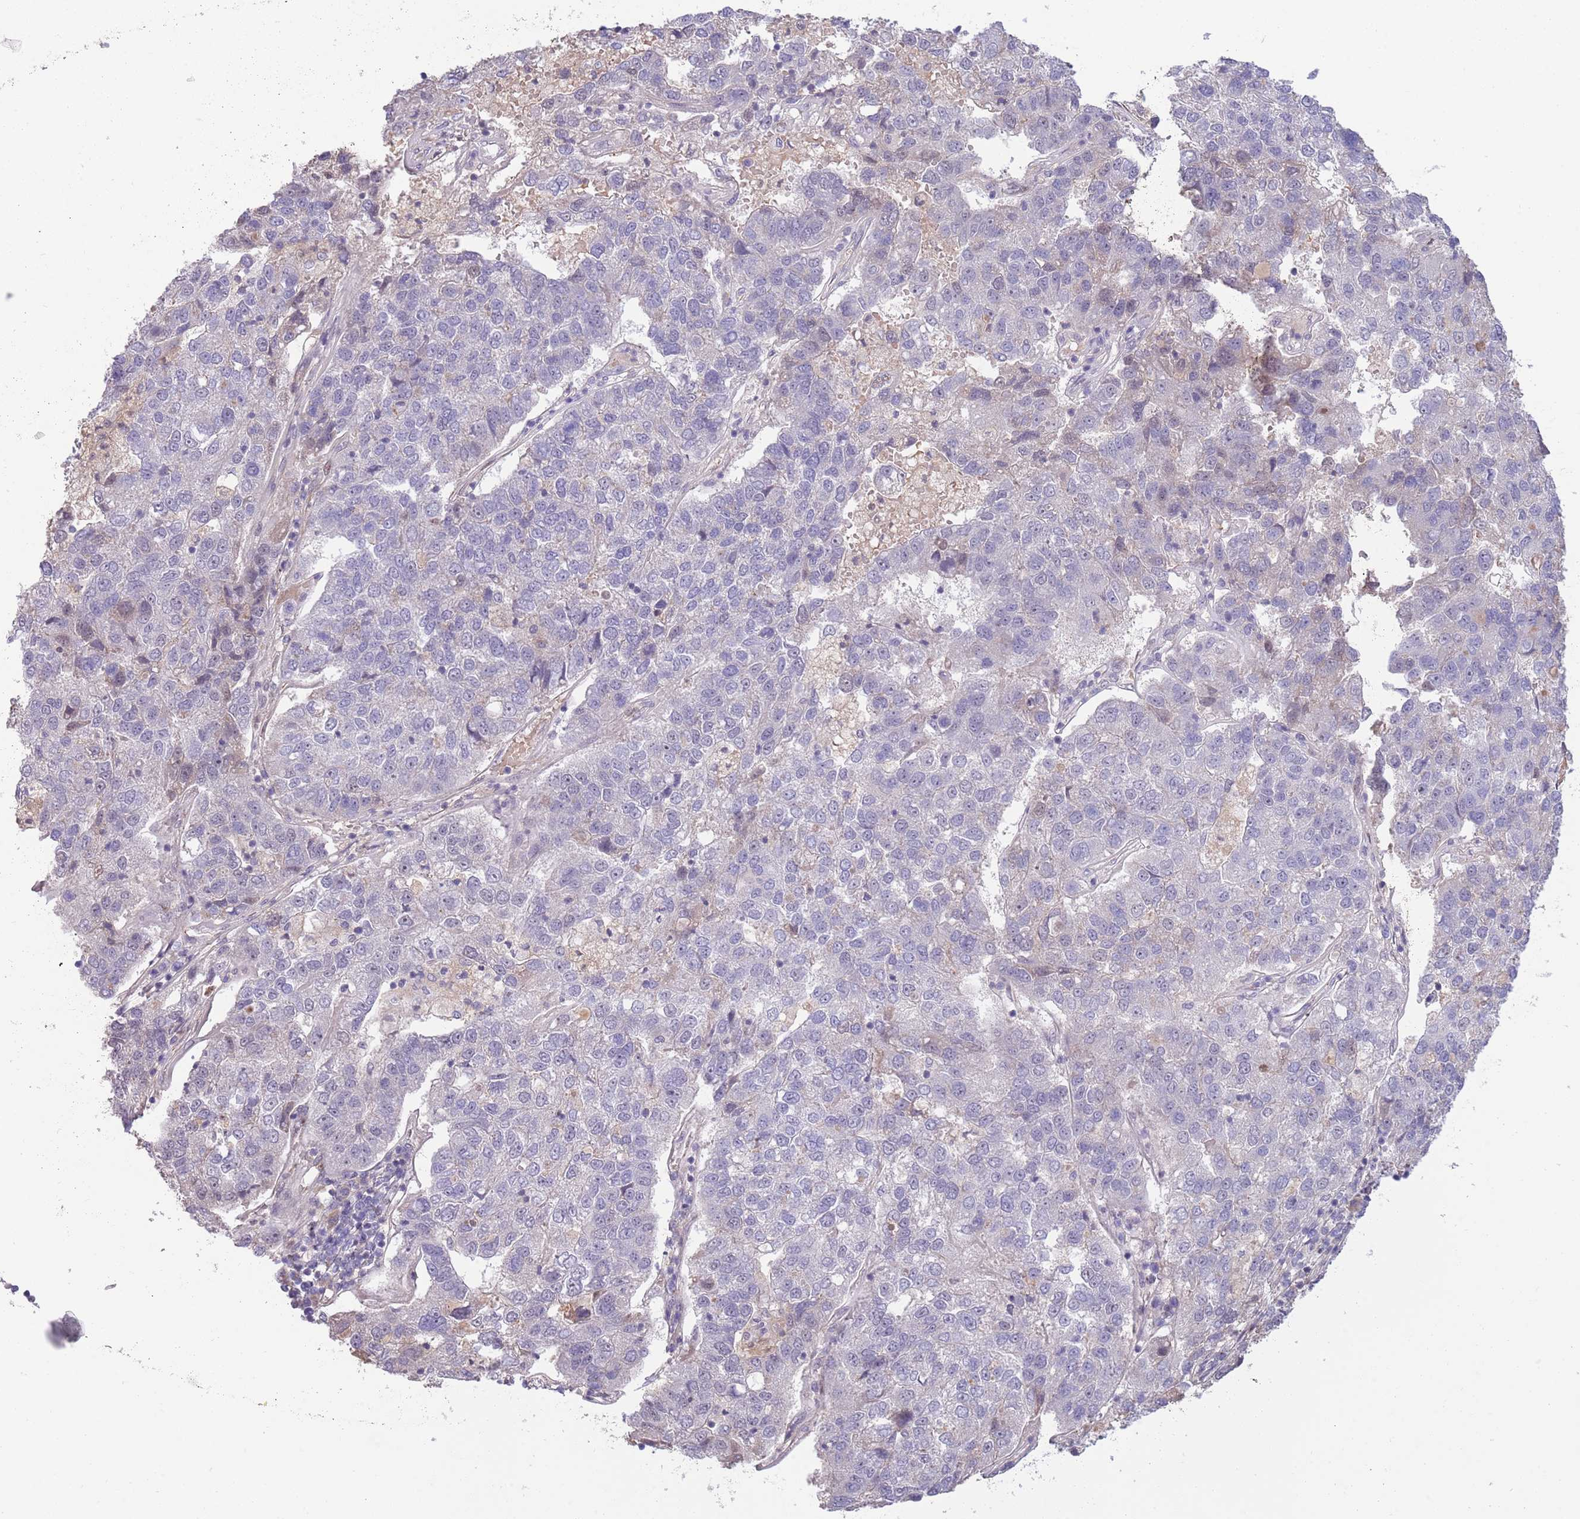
{"staining": {"intensity": "negative", "quantity": "none", "location": "none"}, "tissue": "pancreatic cancer", "cell_type": "Tumor cells", "image_type": "cancer", "snomed": [{"axis": "morphology", "description": "Adenocarcinoma, NOS"}, {"axis": "topography", "description": "Pancreas"}], "caption": "Pancreatic cancer stained for a protein using IHC reveals no expression tumor cells.", "gene": "ZBTB7A", "patient": {"sex": "female", "age": 61}}